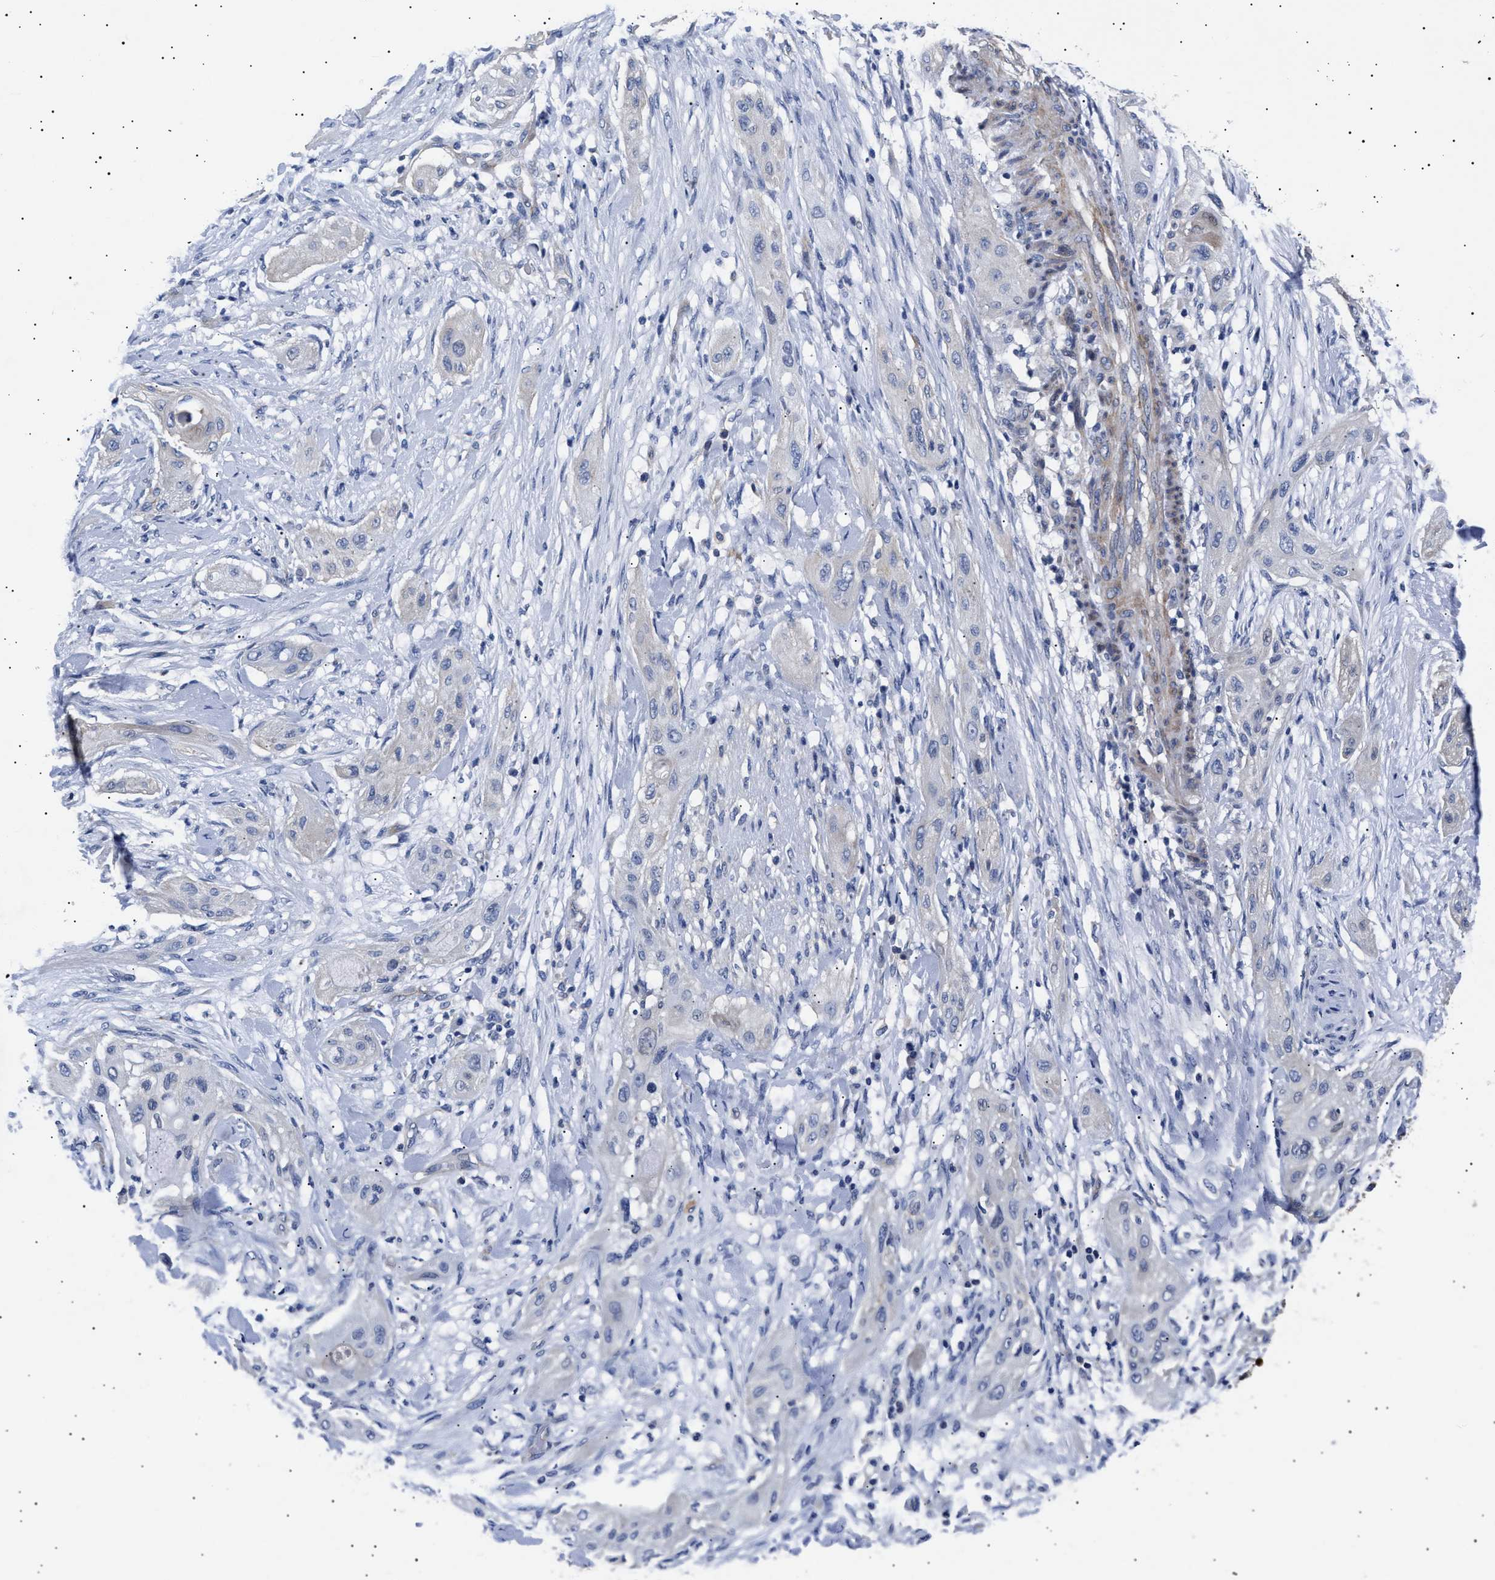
{"staining": {"intensity": "negative", "quantity": "none", "location": "none"}, "tissue": "lung cancer", "cell_type": "Tumor cells", "image_type": "cancer", "snomed": [{"axis": "morphology", "description": "Squamous cell carcinoma, NOS"}, {"axis": "topography", "description": "Lung"}], "caption": "Immunohistochemical staining of lung cancer exhibits no significant expression in tumor cells.", "gene": "HEMGN", "patient": {"sex": "female", "age": 47}}